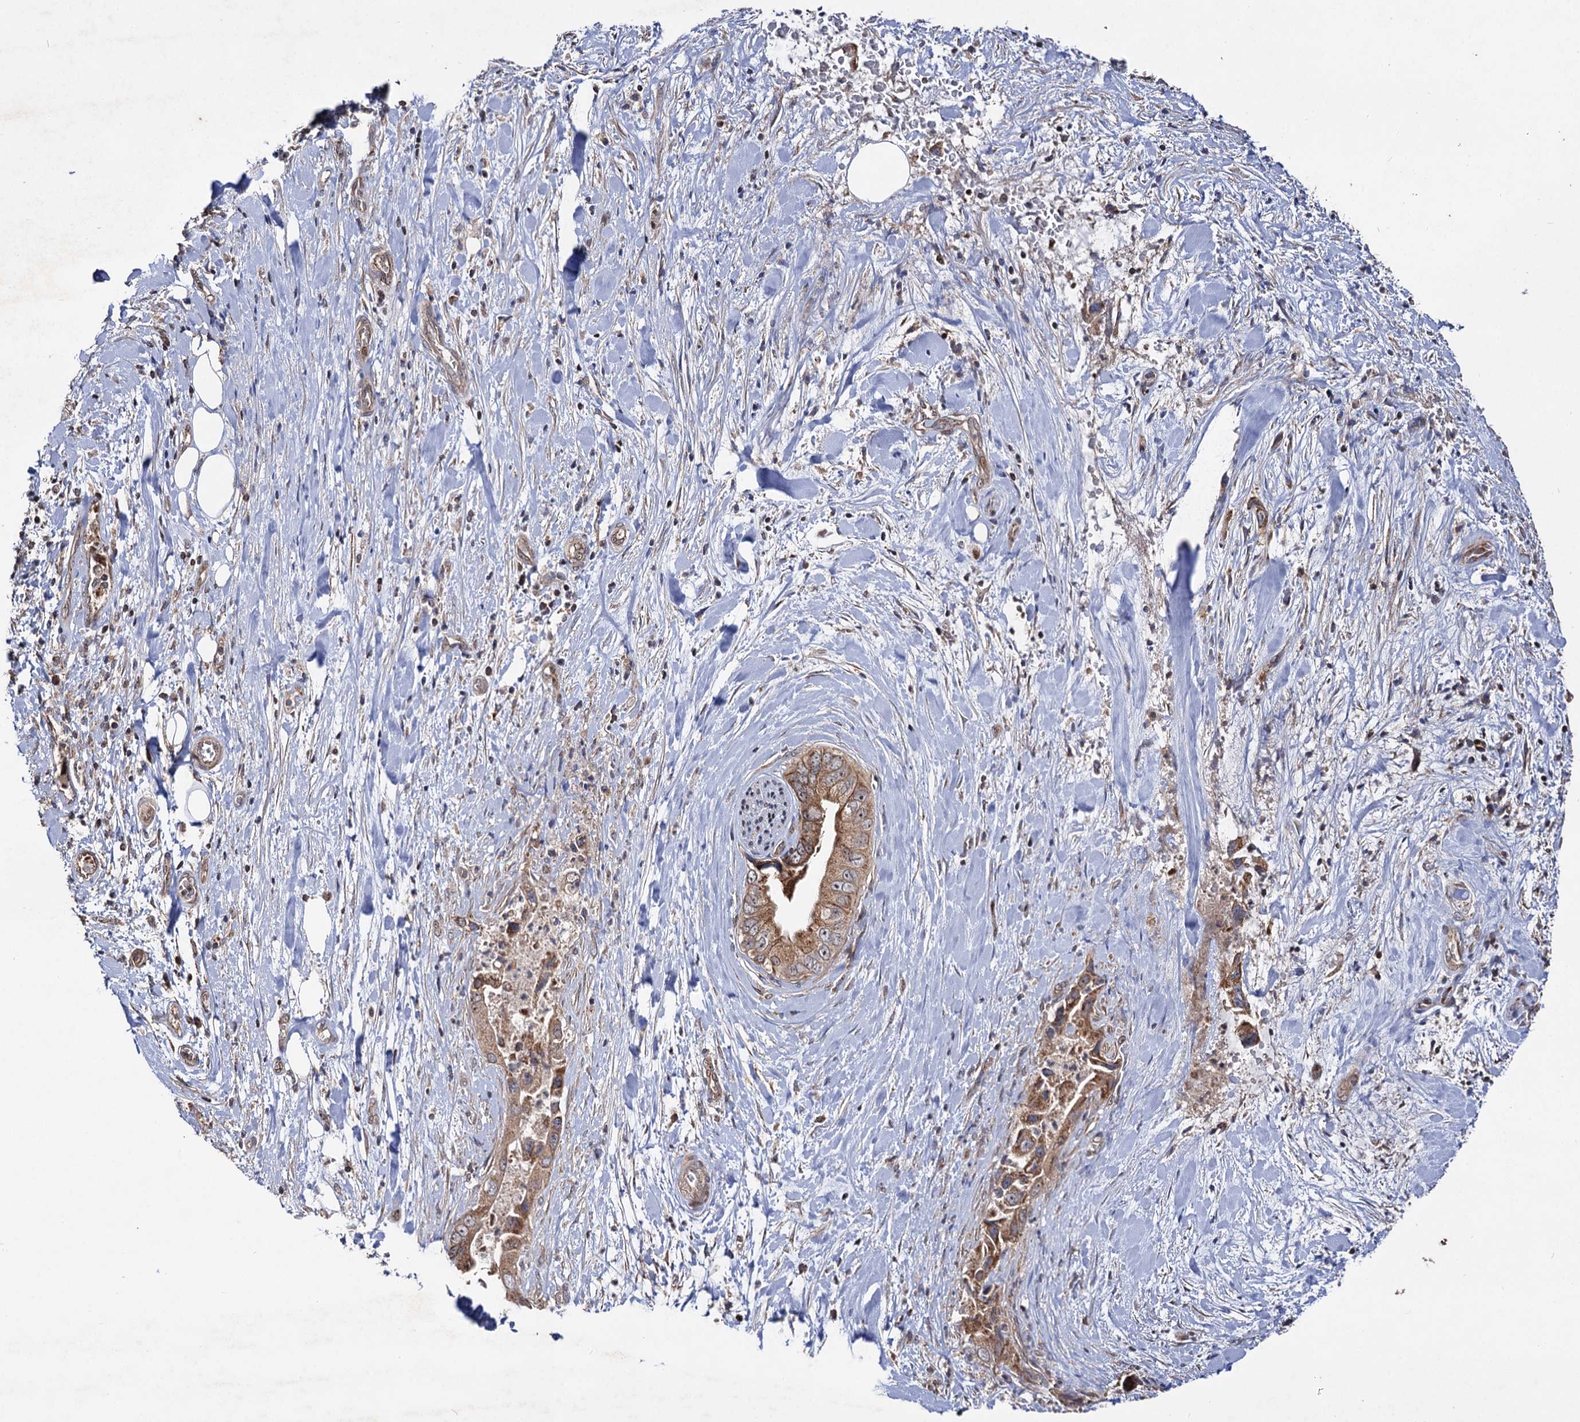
{"staining": {"intensity": "moderate", "quantity": ">75%", "location": "cytoplasmic/membranous"}, "tissue": "pancreatic cancer", "cell_type": "Tumor cells", "image_type": "cancer", "snomed": [{"axis": "morphology", "description": "Adenocarcinoma, NOS"}, {"axis": "topography", "description": "Pancreas"}], "caption": "An immunohistochemistry photomicrograph of tumor tissue is shown. Protein staining in brown labels moderate cytoplasmic/membranous positivity in pancreatic cancer (adenocarcinoma) within tumor cells.", "gene": "CEP76", "patient": {"sex": "female", "age": 78}}